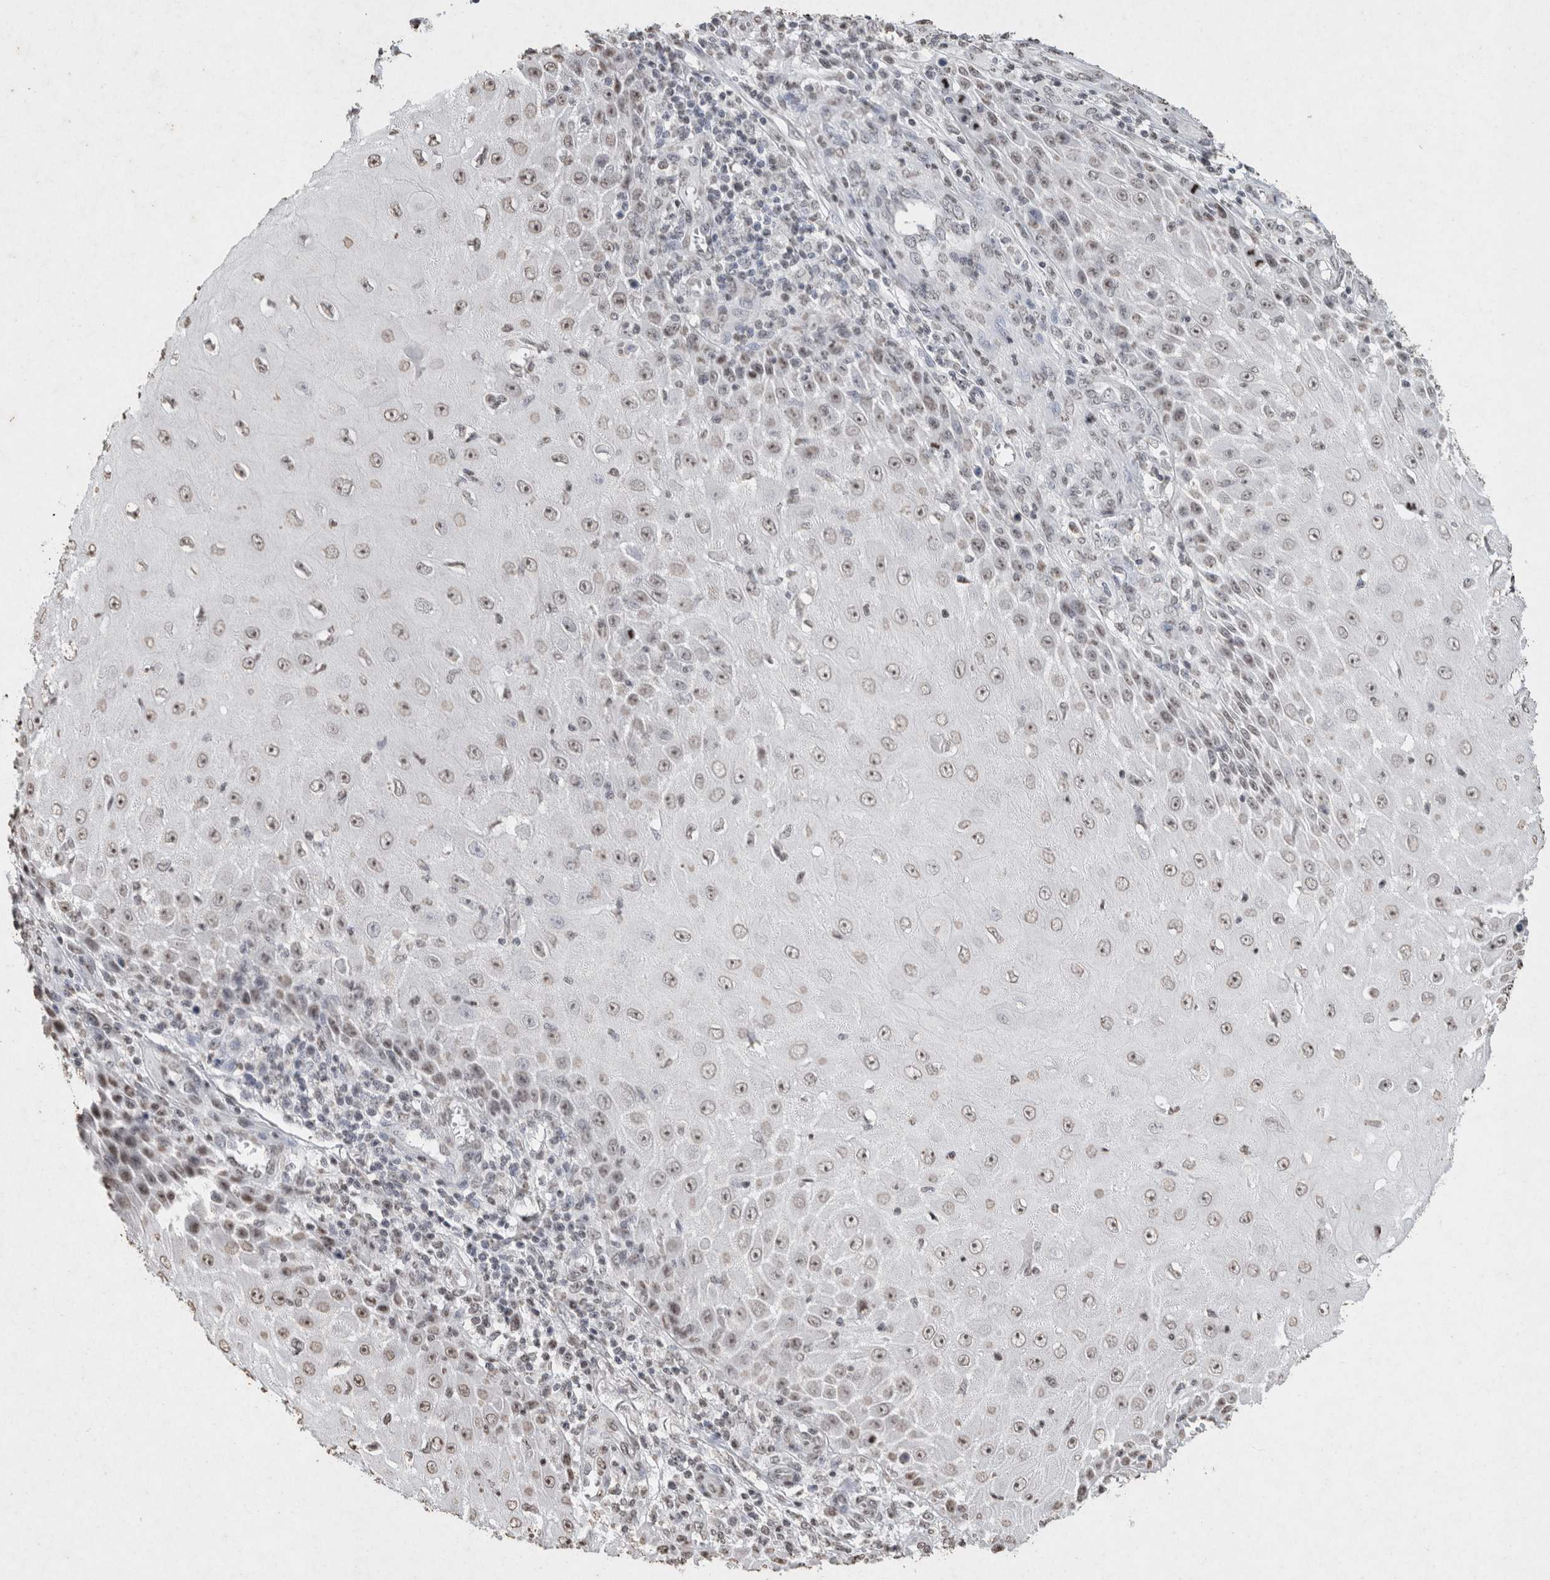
{"staining": {"intensity": "weak", "quantity": ">75%", "location": "nuclear"}, "tissue": "skin cancer", "cell_type": "Tumor cells", "image_type": "cancer", "snomed": [{"axis": "morphology", "description": "Squamous cell carcinoma, NOS"}, {"axis": "topography", "description": "Skin"}], "caption": "Weak nuclear positivity is identified in about >75% of tumor cells in skin squamous cell carcinoma.", "gene": "CNTN1", "patient": {"sex": "female", "age": 73}}